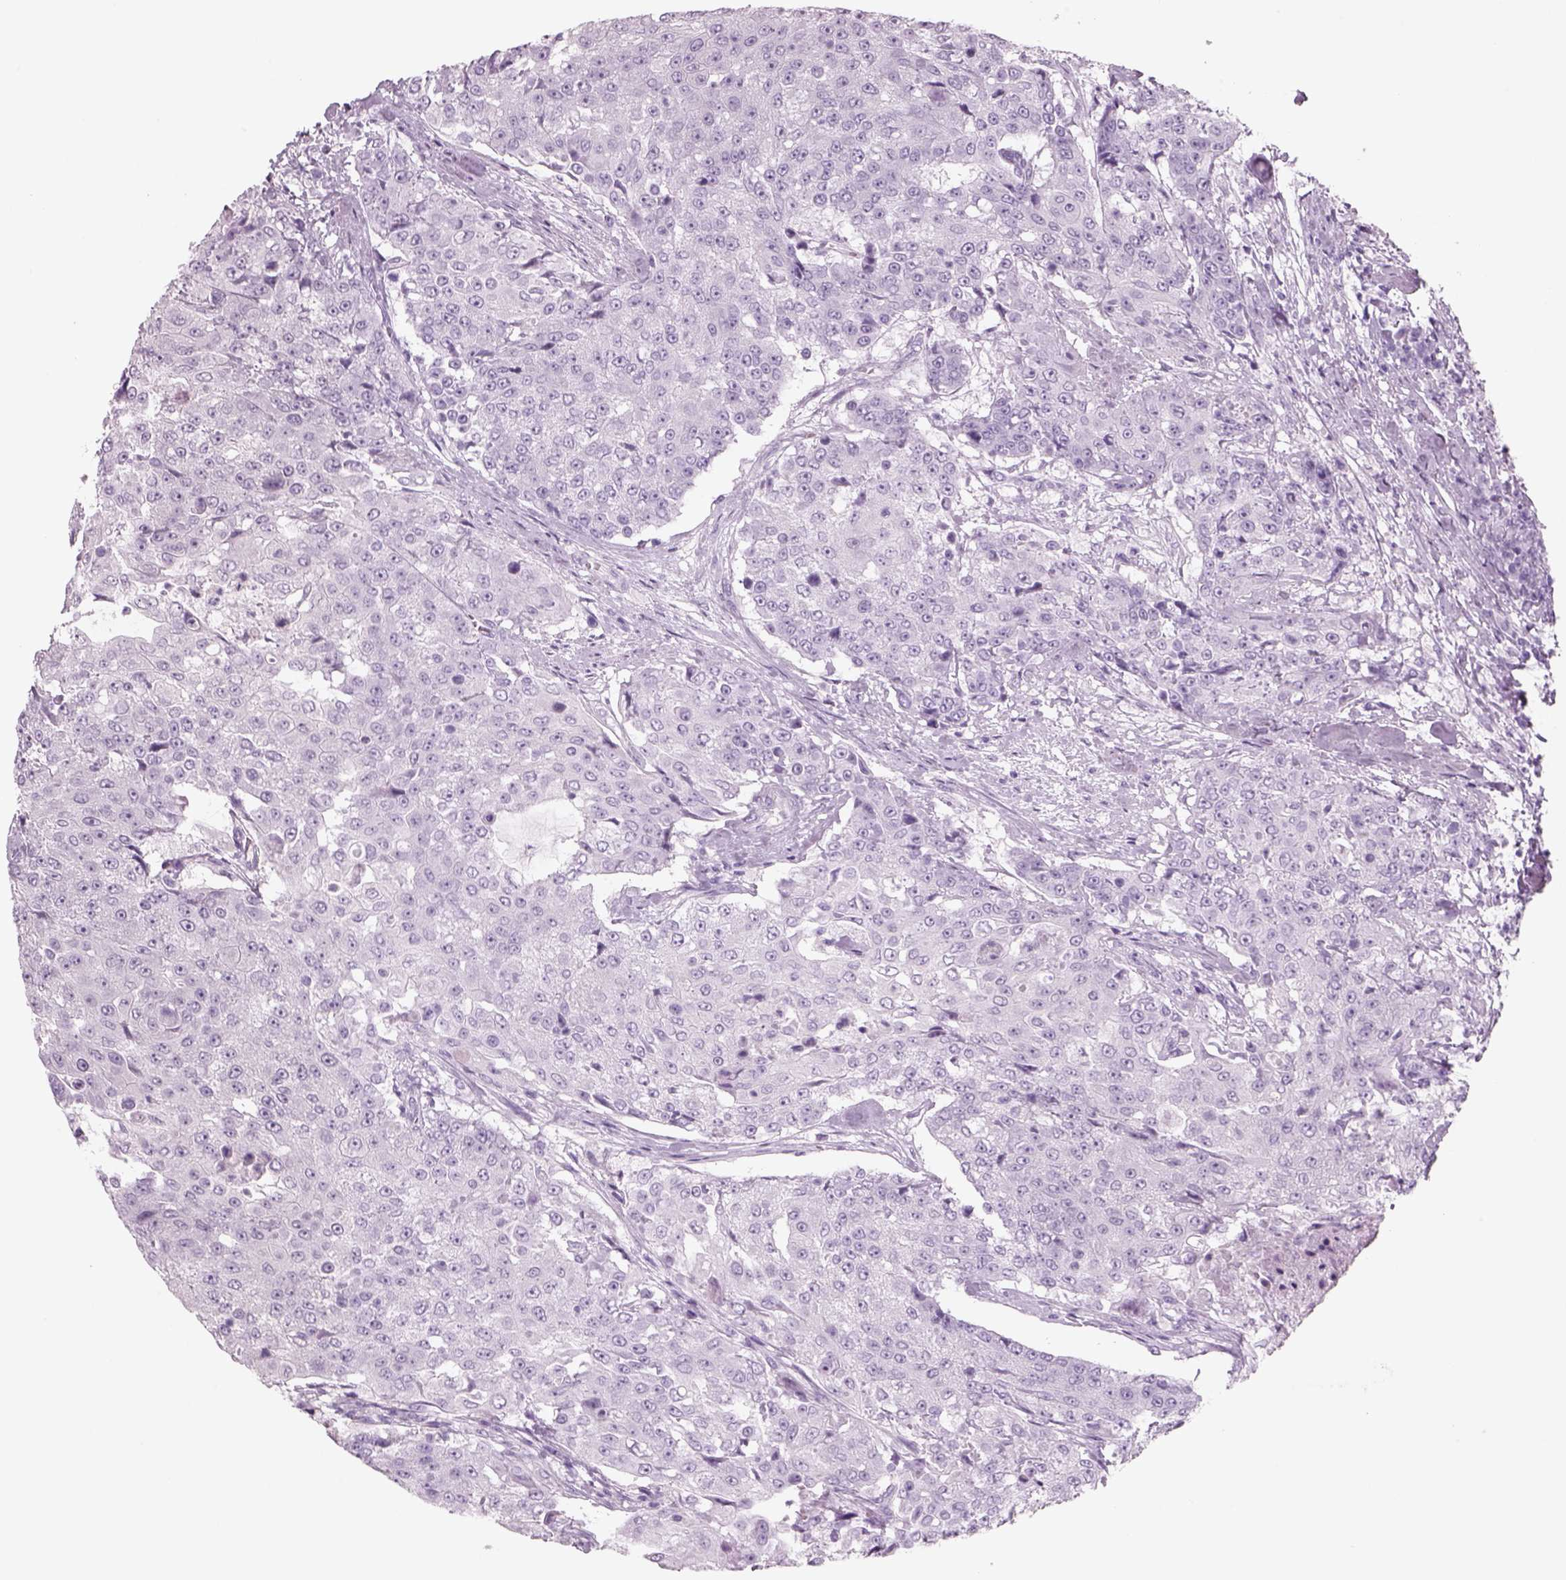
{"staining": {"intensity": "negative", "quantity": "none", "location": "none"}, "tissue": "urothelial cancer", "cell_type": "Tumor cells", "image_type": "cancer", "snomed": [{"axis": "morphology", "description": "Urothelial carcinoma, High grade"}, {"axis": "topography", "description": "Urinary bladder"}], "caption": "The image displays no significant staining in tumor cells of urothelial cancer.", "gene": "RHO", "patient": {"sex": "female", "age": 63}}